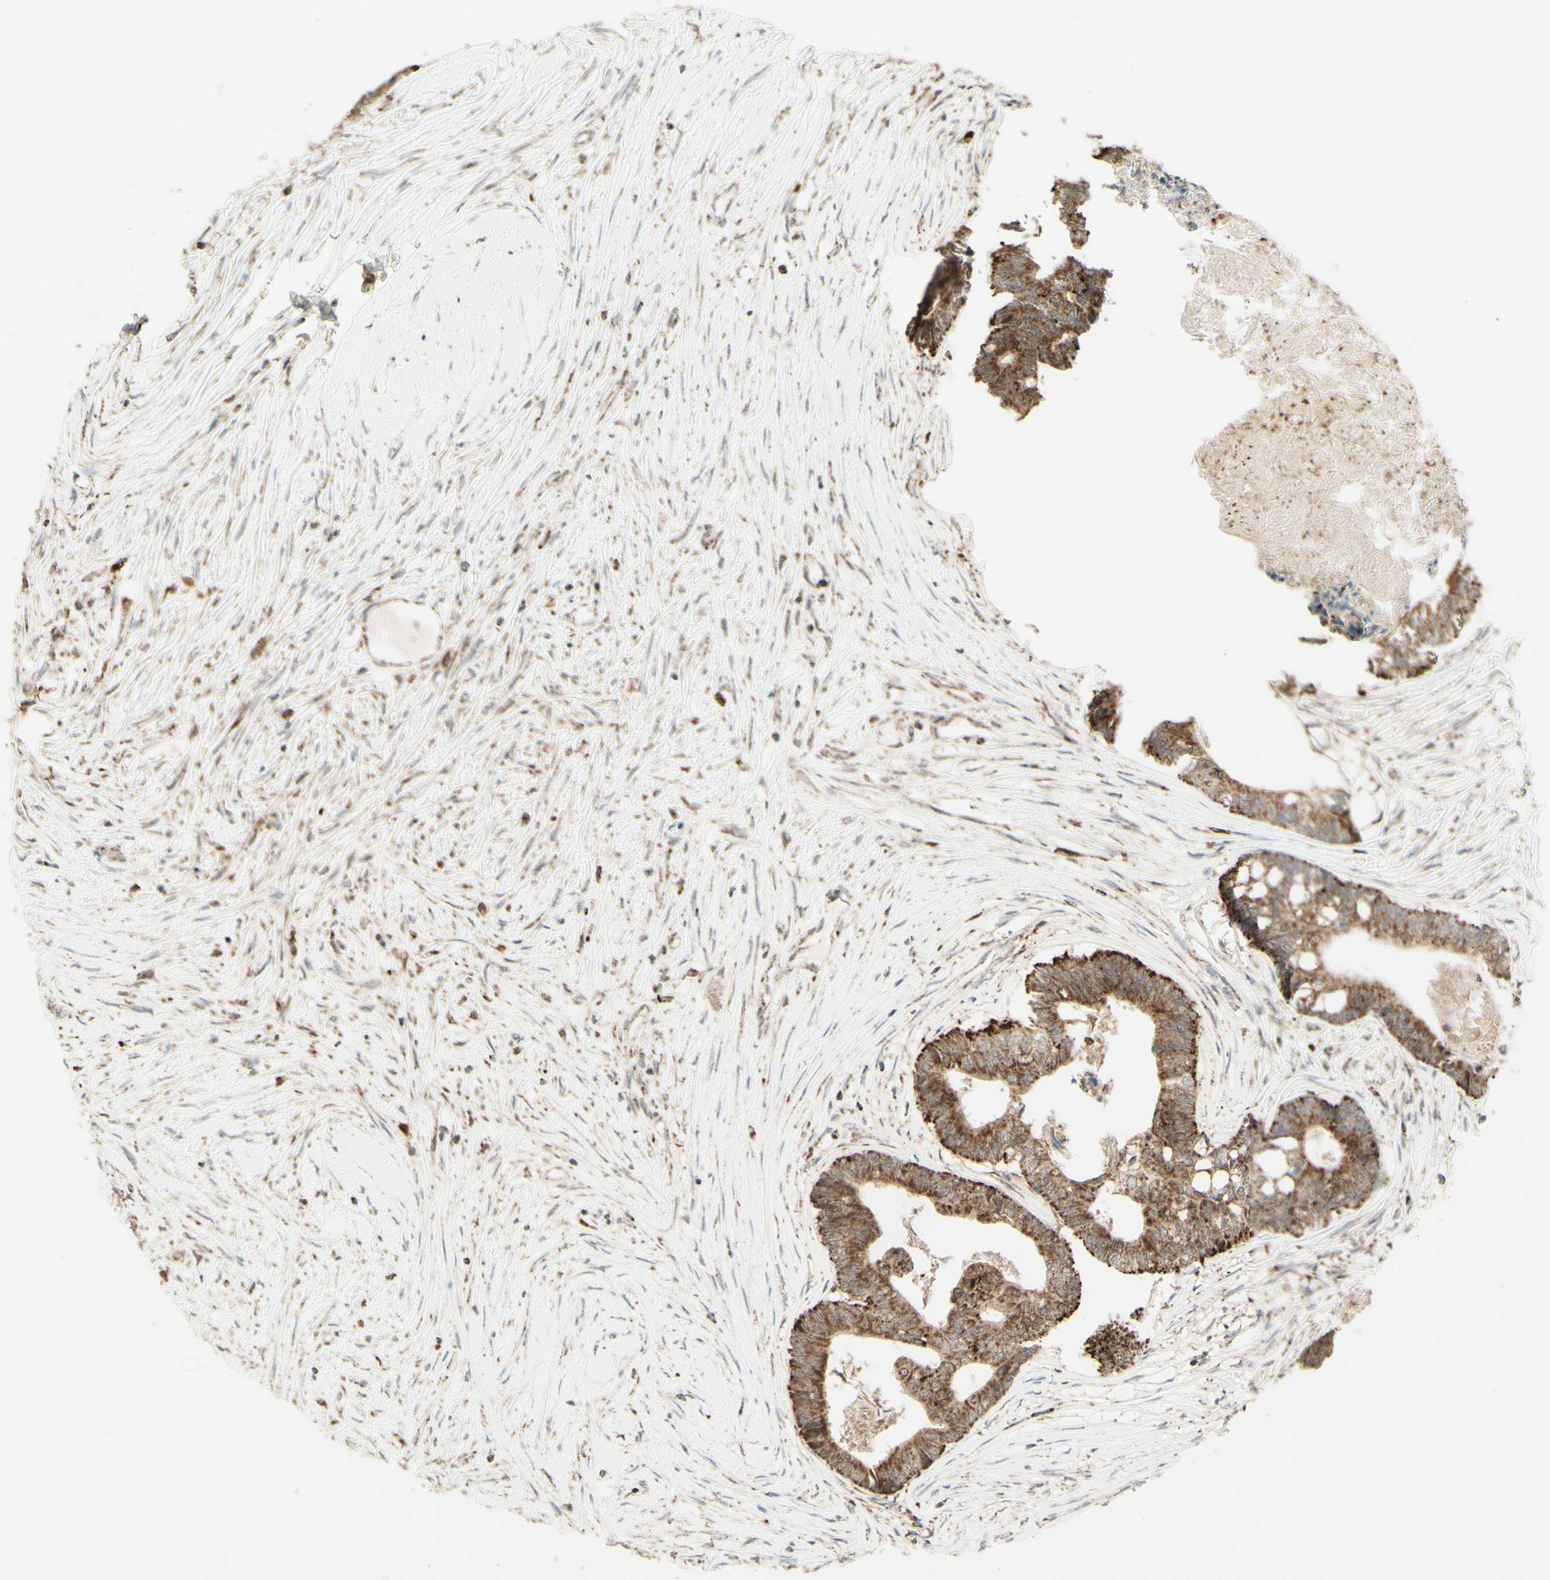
{"staining": {"intensity": "strong", "quantity": ">75%", "location": "cytoplasmic/membranous"}, "tissue": "colorectal cancer", "cell_type": "Tumor cells", "image_type": "cancer", "snomed": [{"axis": "morphology", "description": "Adenocarcinoma, NOS"}, {"axis": "topography", "description": "Rectum"}], "caption": "Colorectal cancer (adenocarcinoma) tissue demonstrates strong cytoplasmic/membranous staining in about >75% of tumor cells, visualized by immunohistochemistry.", "gene": "DHRS3", "patient": {"sex": "male", "age": 63}}